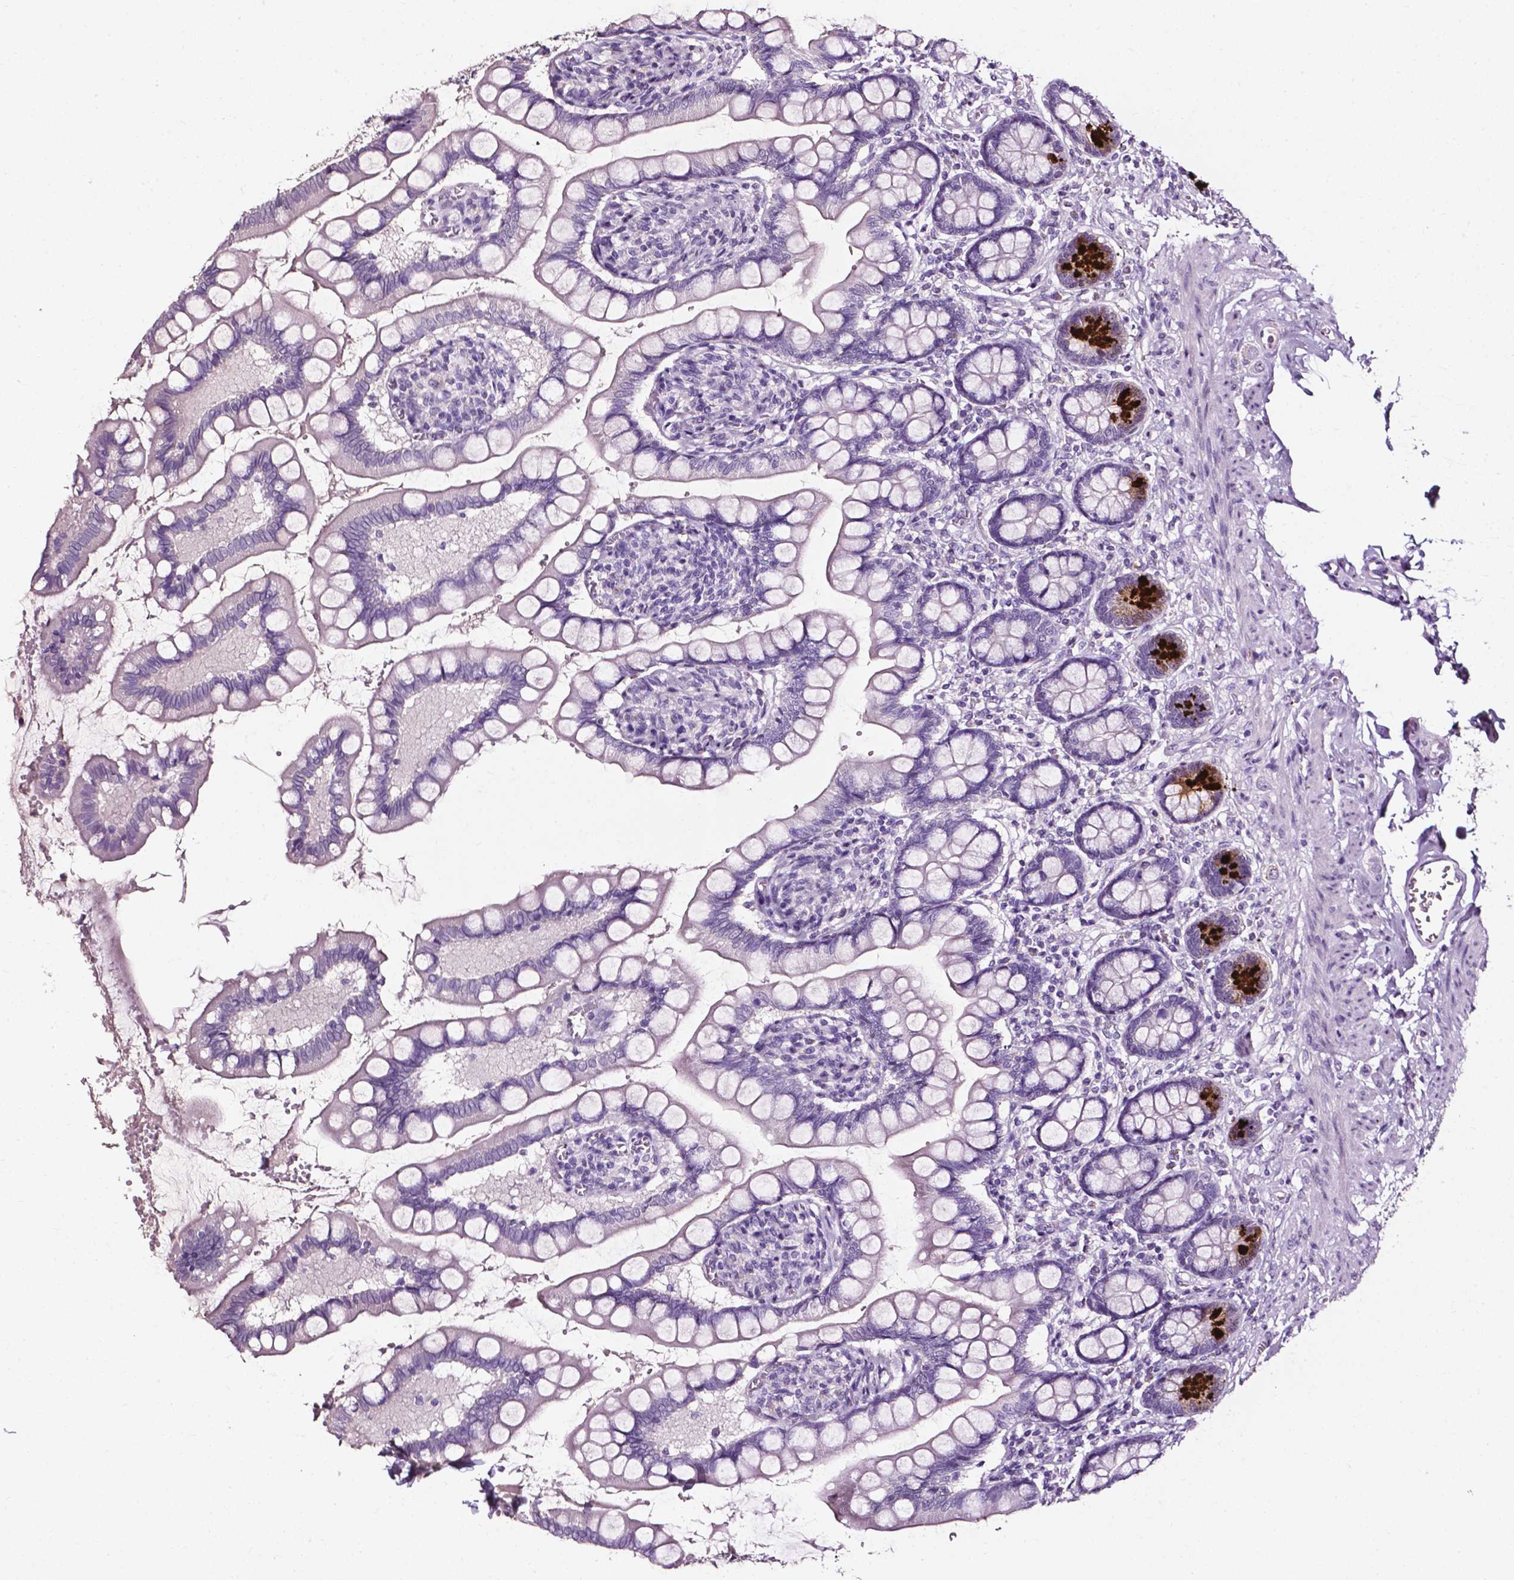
{"staining": {"intensity": "strong", "quantity": "<25%", "location": "cytoplasmic/membranous"}, "tissue": "small intestine", "cell_type": "Glandular cells", "image_type": "normal", "snomed": [{"axis": "morphology", "description": "Normal tissue, NOS"}, {"axis": "topography", "description": "Small intestine"}], "caption": "The photomicrograph reveals immunohistochemical staining of benign small intestine. There is strong cytoplasmic/membranous positivity is appreciated in about <25% of glandular cells.", "gene": "DEFA5", "patient": {"sex": "female", "age": 56}}